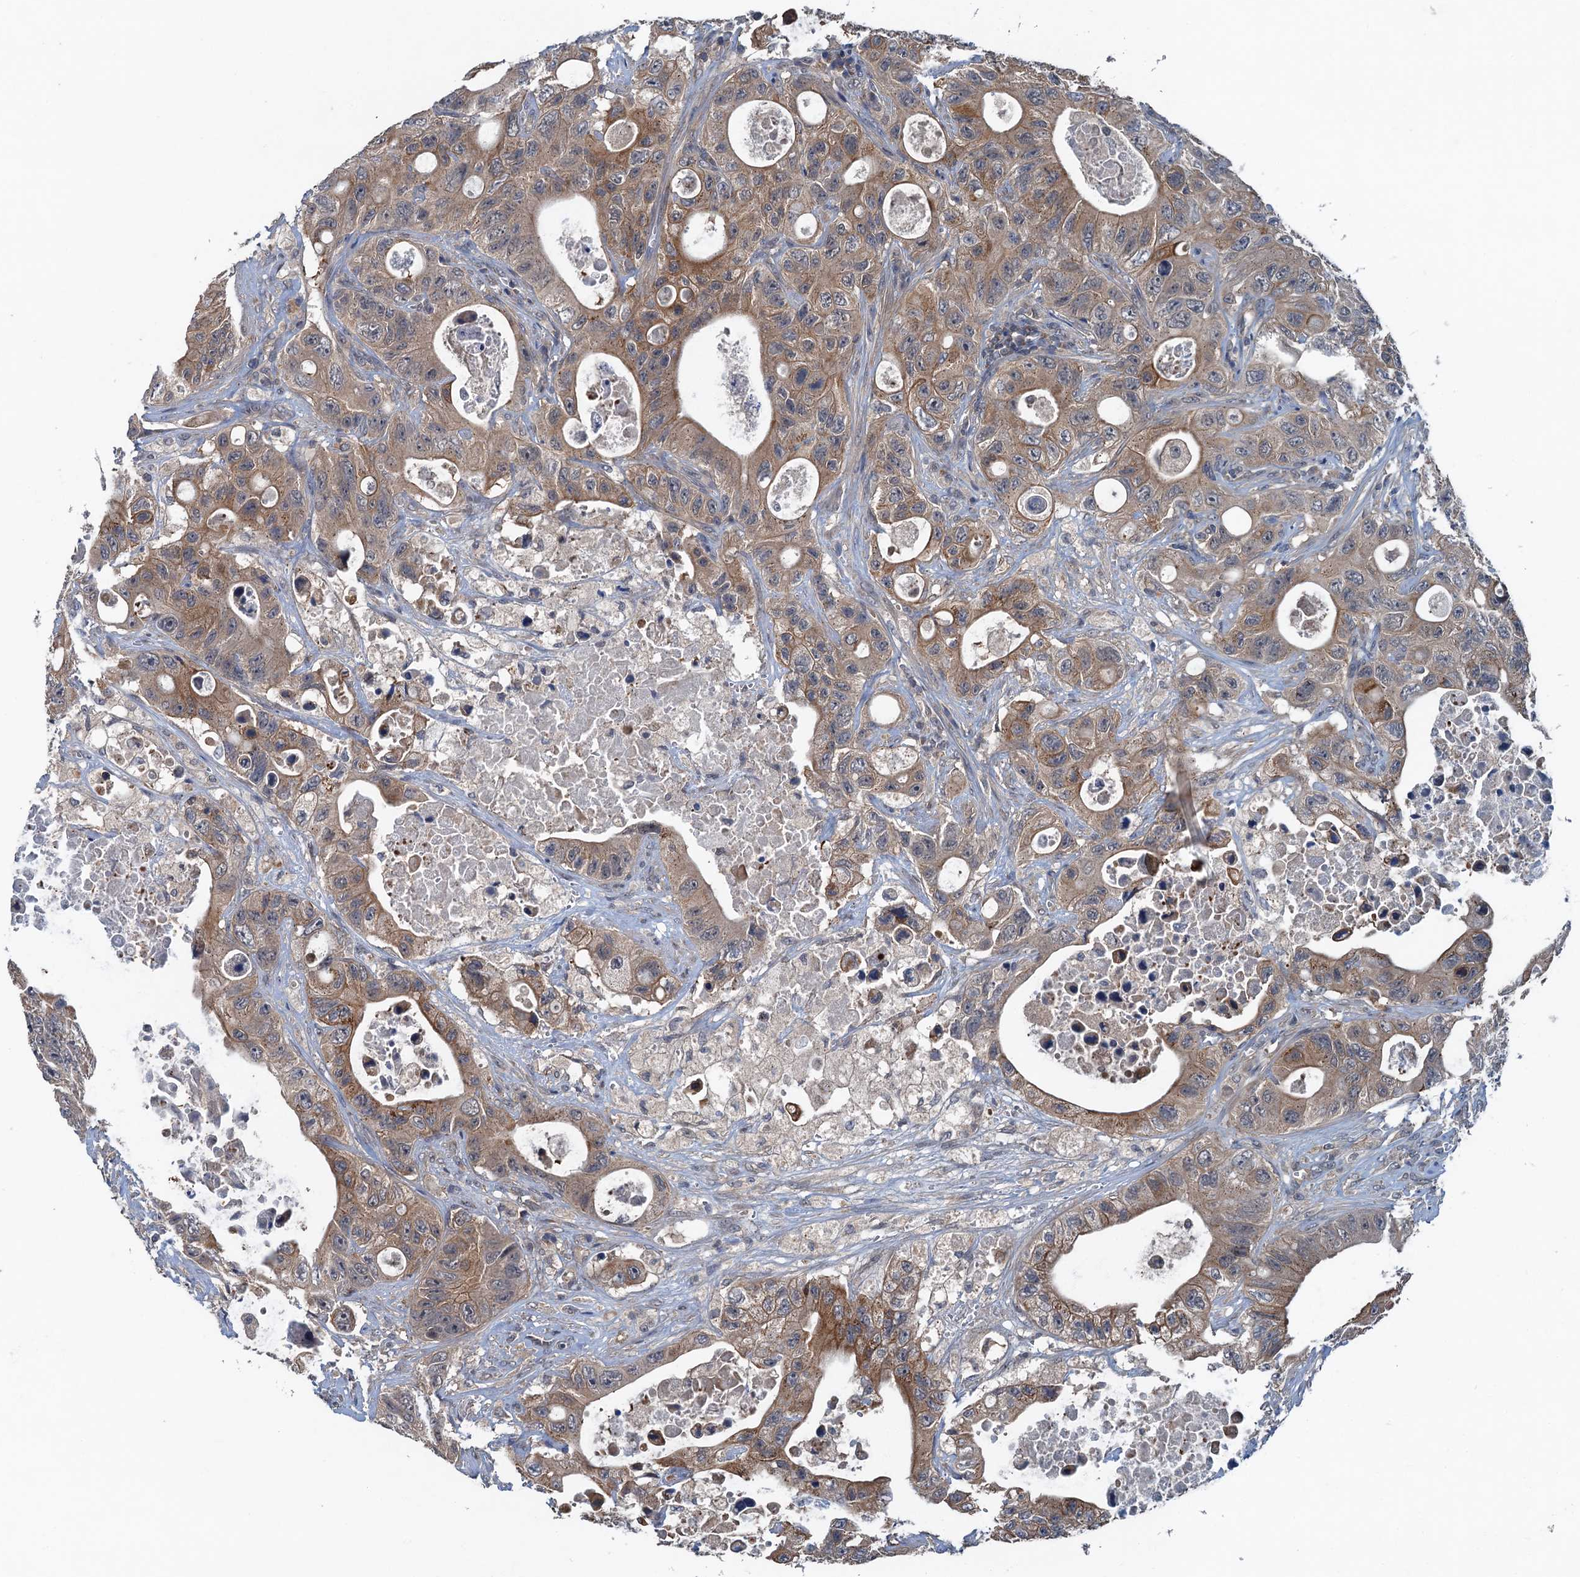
{"staining": {"intensity": "moderate", "quantity": ">75%", "location": "cytoplasmic/membranous"}, "tissue": "colorectal cancer", "cell_type": "Tumor cells", "image_type": "cancer", "snomed": [{"axis": "morphology", "description": "Adenocarcinoma, NOS"}, {"axis": "topography", "description": "Colon"}], "caption": "Protein staining of colorectal cancer tissue reveals moderate cytoplasmic/membranous staining in approximately >75% of tumor cells.", "gene": "RNF165", "patient": {"sex": "female", "age": 46}}